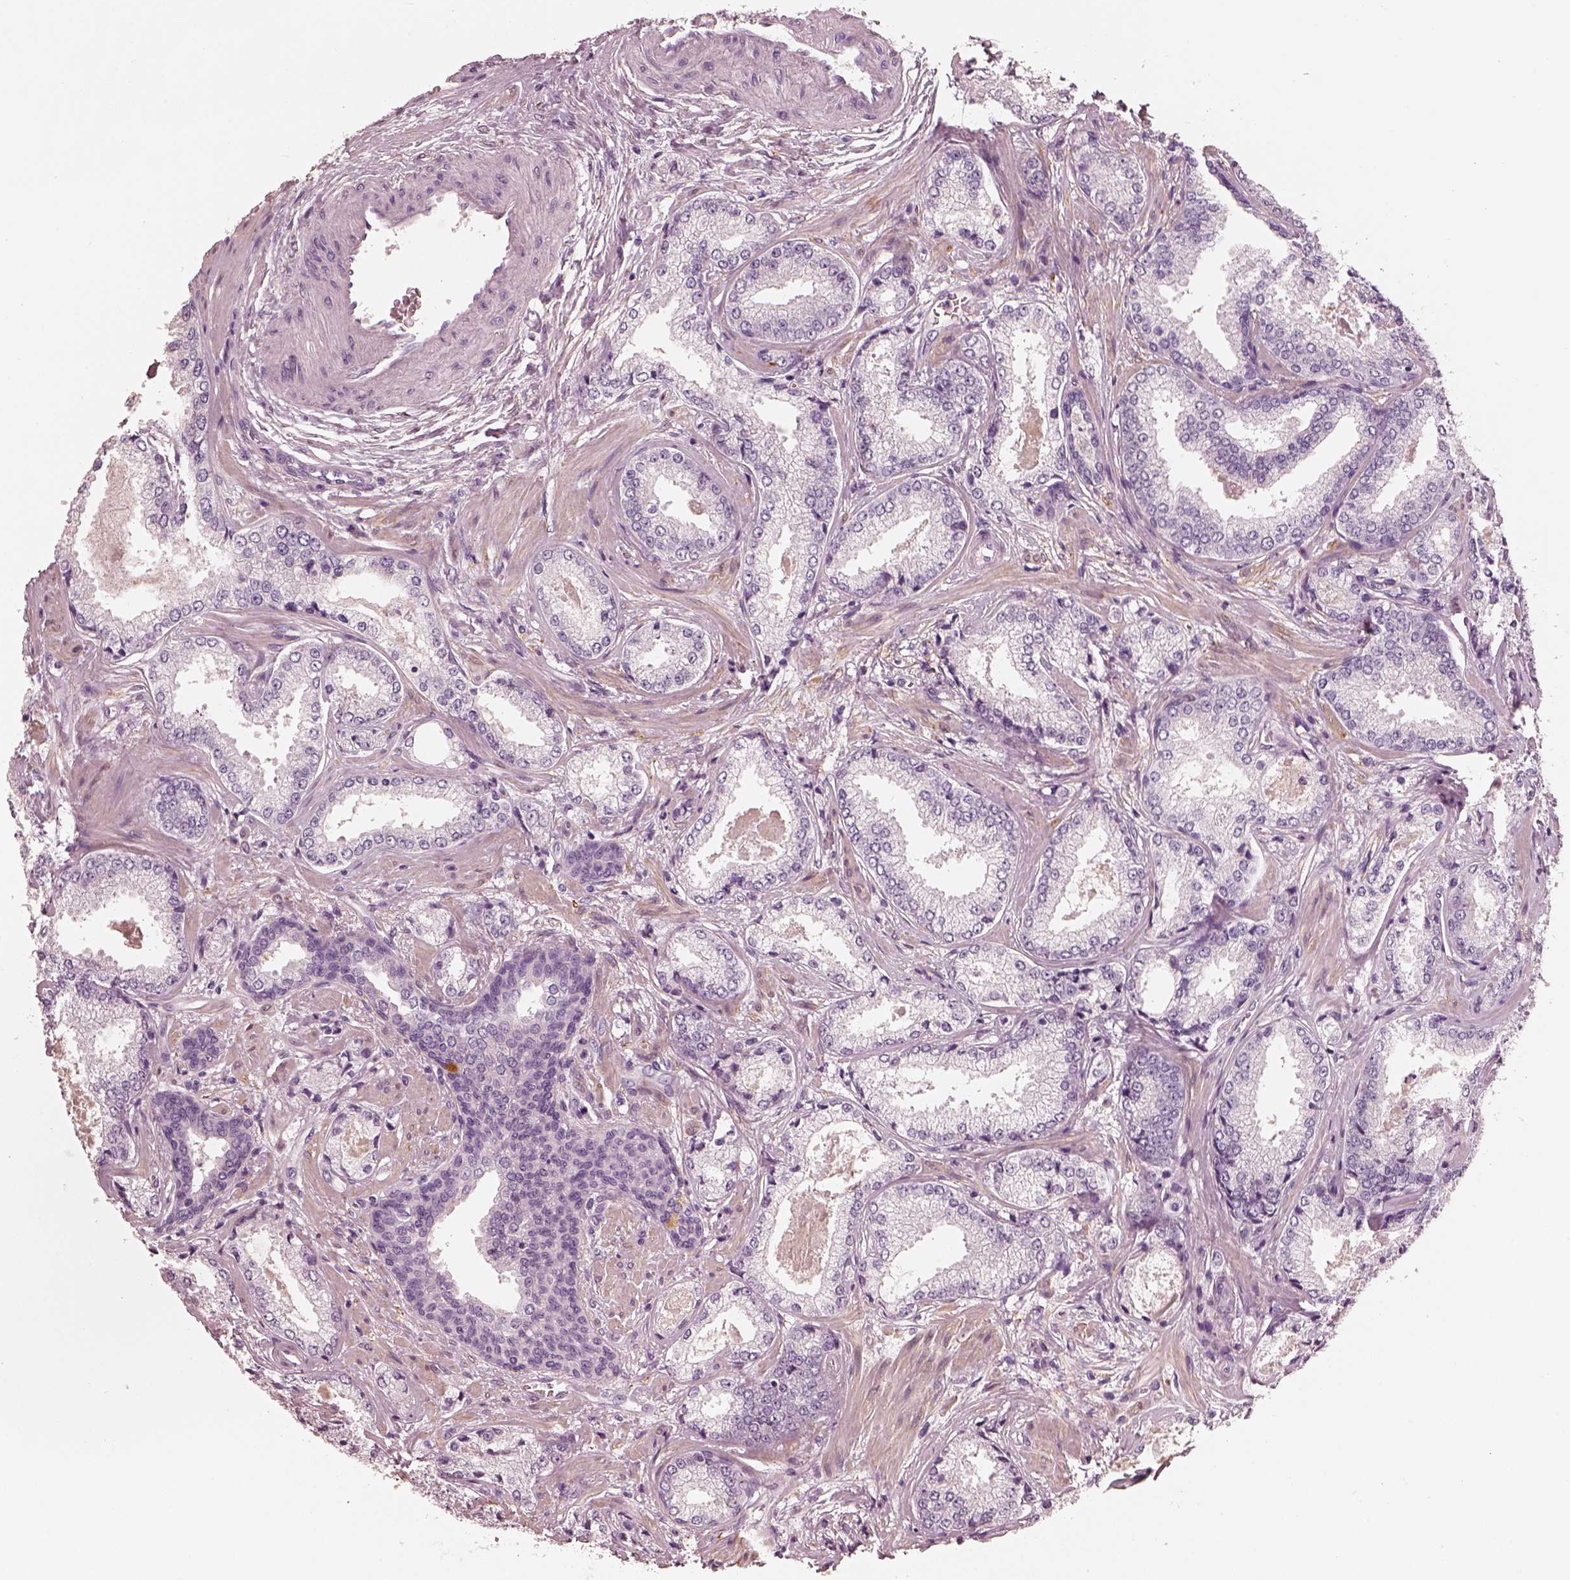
{"staining": {"intensity": "negative", "quantity": "none", "location": "none"}, "tissue": "prostate cancer", "cell_type": "Tumor cells", "image_type": "cancer", "snomed": [{"axis": "morphology", "description": "Adenocarcinoma, Low grade"}, {"axis": "topography", "description": "Prostate"}], "caption": "Tumor cells are negative for brown protein staining in prostate cancer (low-grade adenocarcinoma).", "gene": "RS1", "patient": {"sex": "male", "age": 56}}